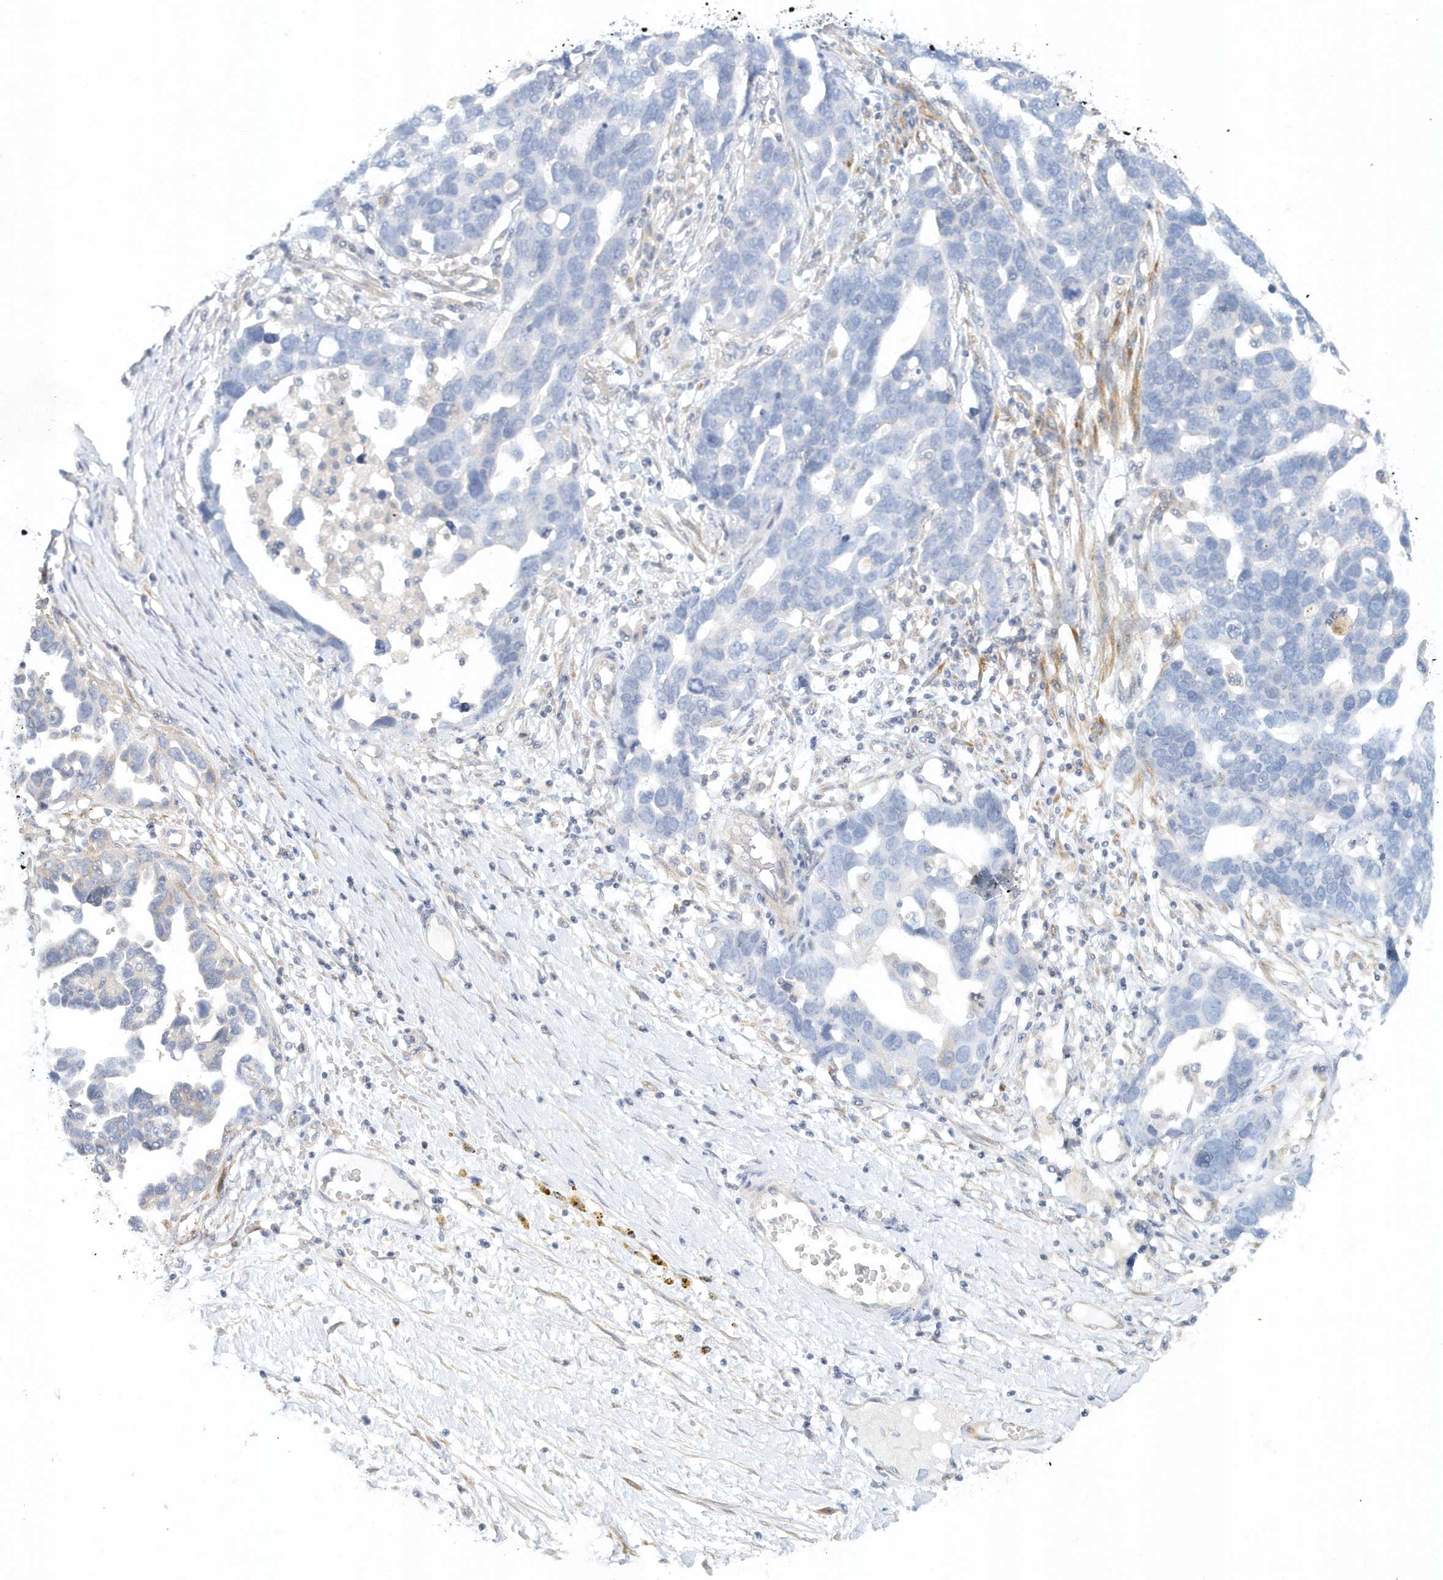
{"staining": {"intensity": "negative", "quantity": "none", "location": "none"}, "tissue": "ovarian cancer", "cell_type": "Tumor cells", "image_type": "cancer", "snomed": [{"axis": "morphology", "description": "Cystadenocarcinoma, serous, NOS"}, {"axis": "topography", "description": "Ovary"}], "caption": "Tumor cells are negative for brown protein staining in ovarian cancer.", "gene": "DNAH1", "patient": {"sex": "female", "age": 54}}